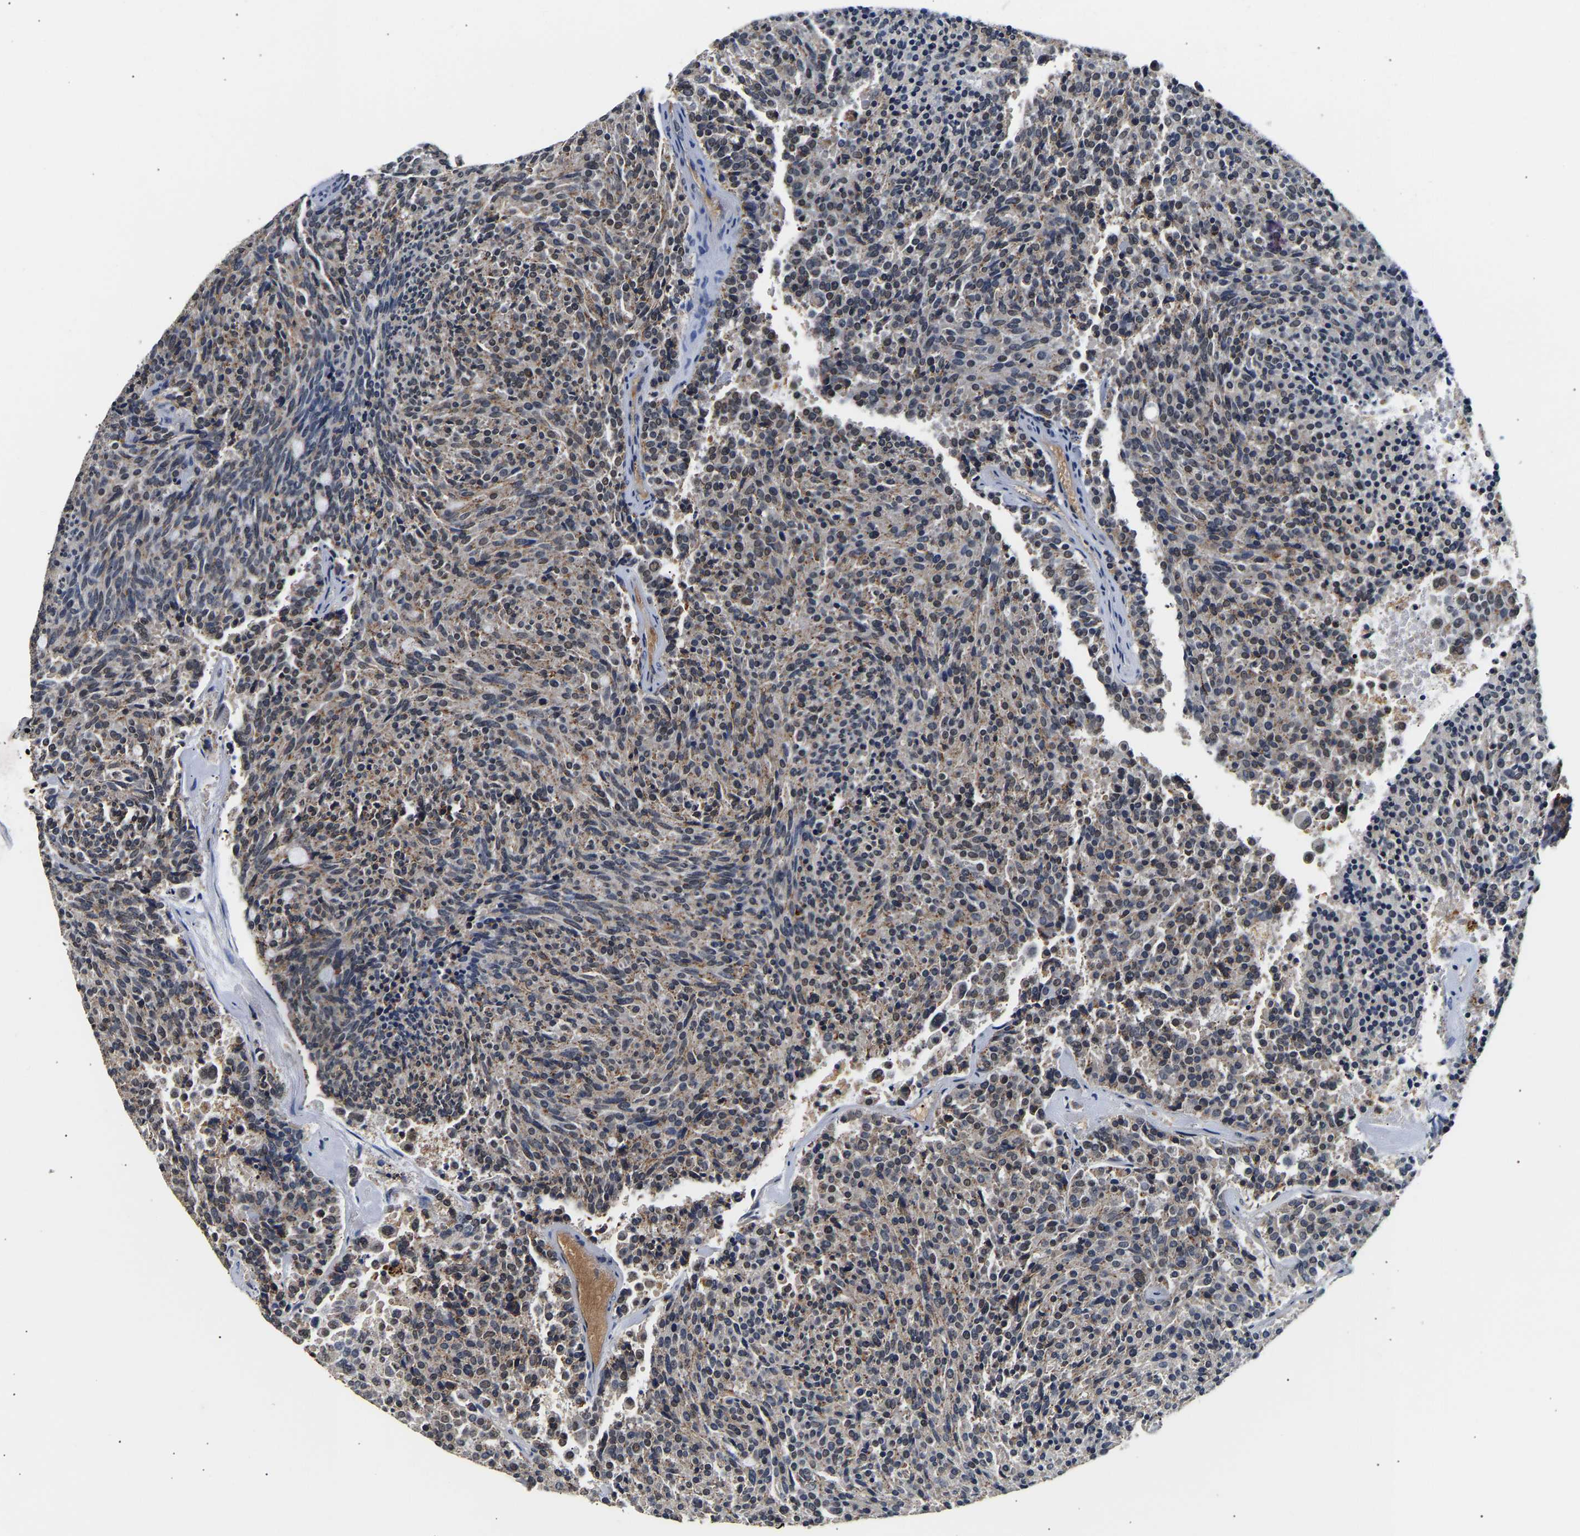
{"staining": {"intensity": "weak", "quantity": "<25%", "location": "cytoplasmic/membranous"}, "tissue": "carcinoid", "cell_type": "Tumor cells", "image_type": "cancer", "snomed": [{"axis": "morphology", "description": "Carcinoid, malignant, NOS"}, {"axis": "topography", "description": "Pancreas"}], "caption": "A micrograph of human carcinoid is negative for staining in tumor cells.", "gene": "SMU1", "patient": {"sex": "female", "age": 54}}